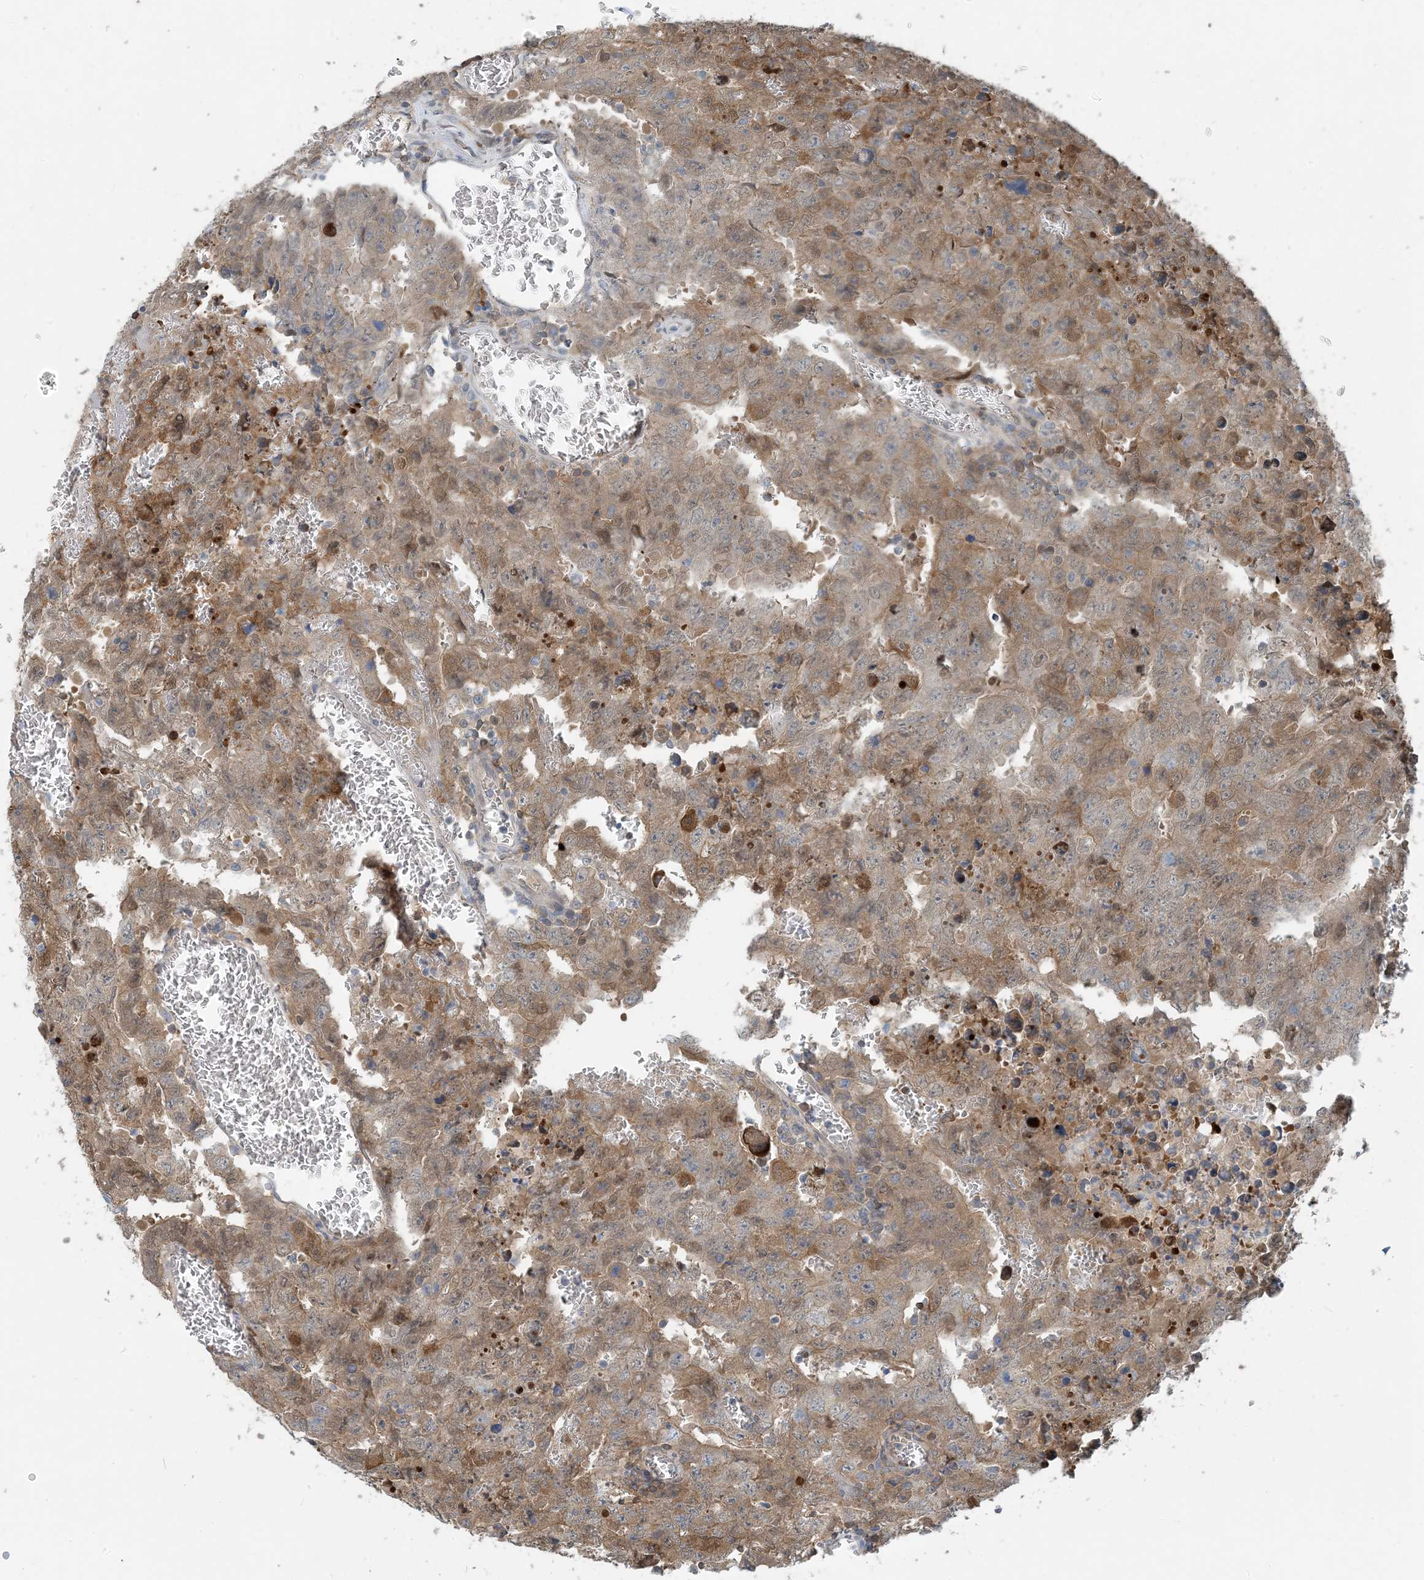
{"staining": {"intensity": "moderate", "quantity": ">75%", "location": "cytoplasmic/membranous"}, "tissue": "testis cancer", "cell_type": "Tumor cells", "image_type": "cancer", "snomed": [{"axis": "morphology", "description": "Carcinoma, Embryonal, NOS"}, {"axis": "topography", "description": "Testis"}], "caption": "Immunohistochemical staining of testis cancer (embryonal carcinoma) shows moderate cytoplasmic/membranous protein staining in about >75% of tumor cells.", "gene": "ZC3H12A", "patient": {"sex": "male", "age": 26}}